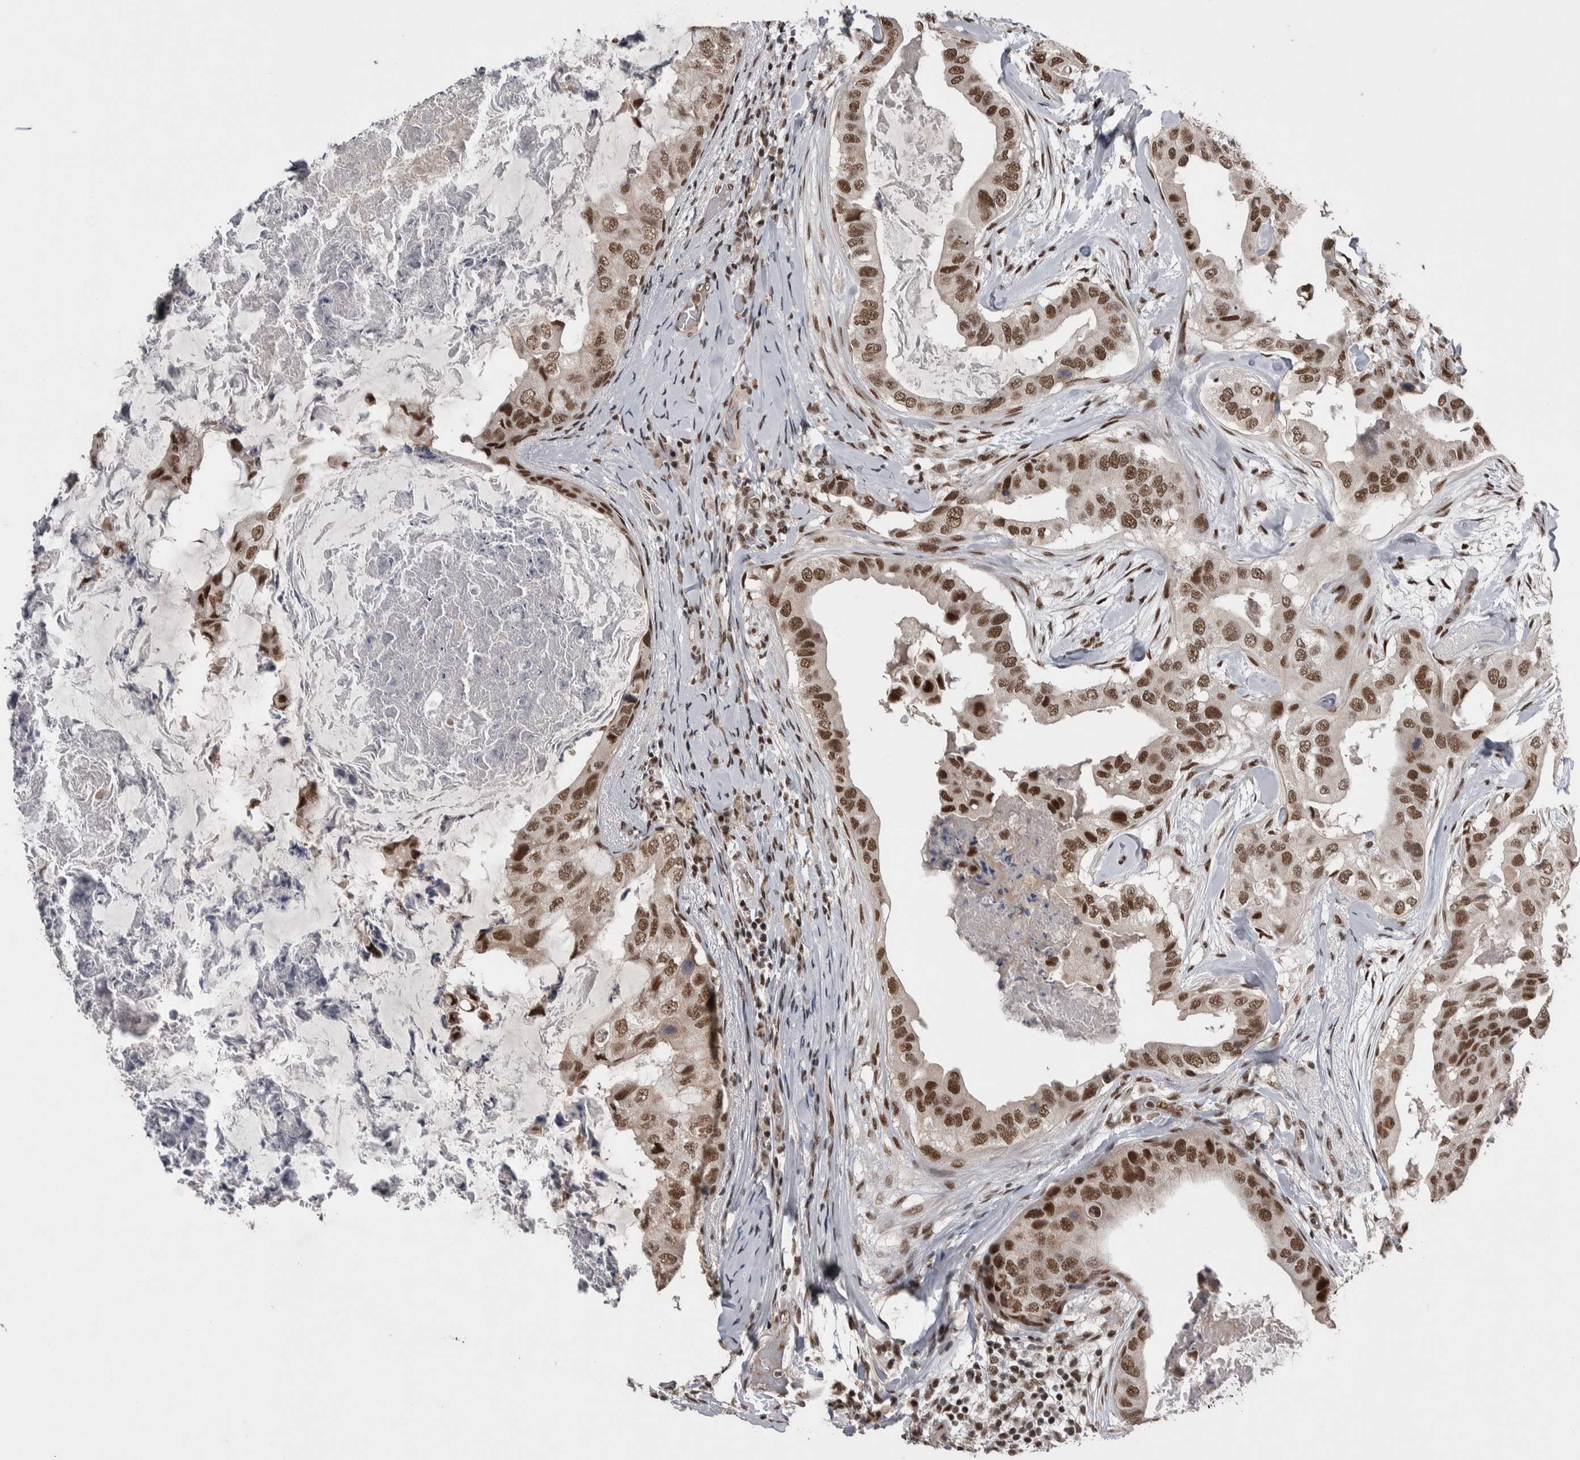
{"staining": {"intensity": "strong", "quantity": ">75%", "location": "nuclear"}, "tissue": "breast cancer", "cell_type": "Tumor cells", "image_type": "cancer", "snomed": [{"axis": "morphology", "description": "Duct carcinoma"}, {"axis": "topography", "description": "Breast"}], "caption": "Immunohistochemistry staining of breast cancer (infiltrating ductal carcinoma), which shows high levels of strong nuclear staining in about >75% of tumor cells indicating strong nuclear protein positivity. The staining was performed using DAB (3,3'-diaminobenzidine) (brown) for protein detection and nuclei were counterstained in hematoxylin (blue).", "gene": "DMTF1", "patient": {"sex": "female", "age": 40}}